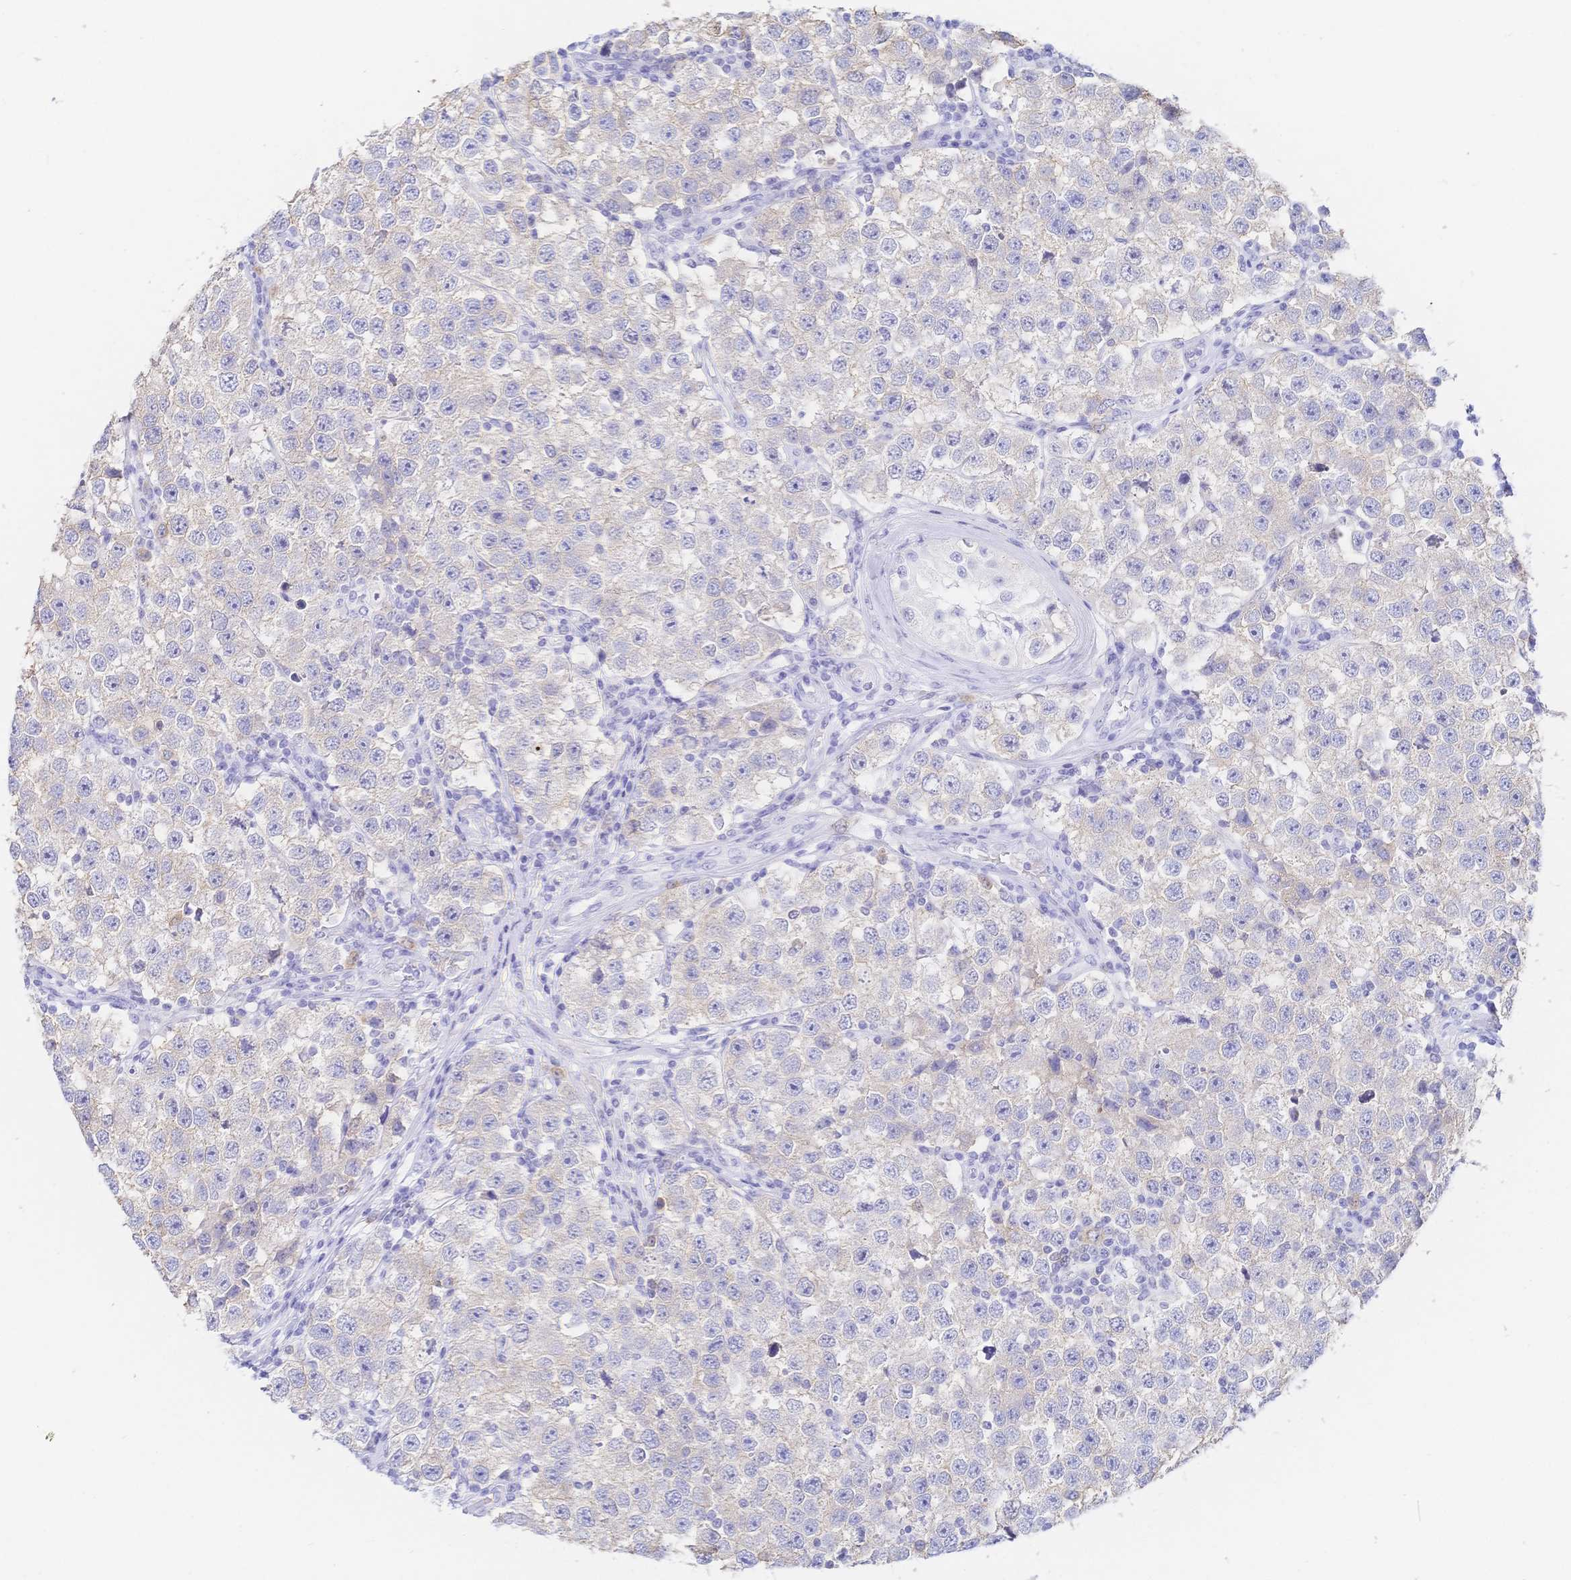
{"staining": {"intensity": "weak", "quantity": "25%-75%", "location": "cytoplasmic/membranous"}, "tissue": "testis cancer", "cell_type": "Tumor cells", "image_type": "cancer", "snomed": [{"axis": "morphology", "description": "Seminoma, NOS"}, {"axis": "topography", "description": "Testis"}], "caption": "Tumor cells exhibit weak cytoplasmic/membranous positivity in approximately 25%-75% of cells in seminoma (testis).", "gene": "RRM1", "patient": {"sex": "male", "age": 34}}